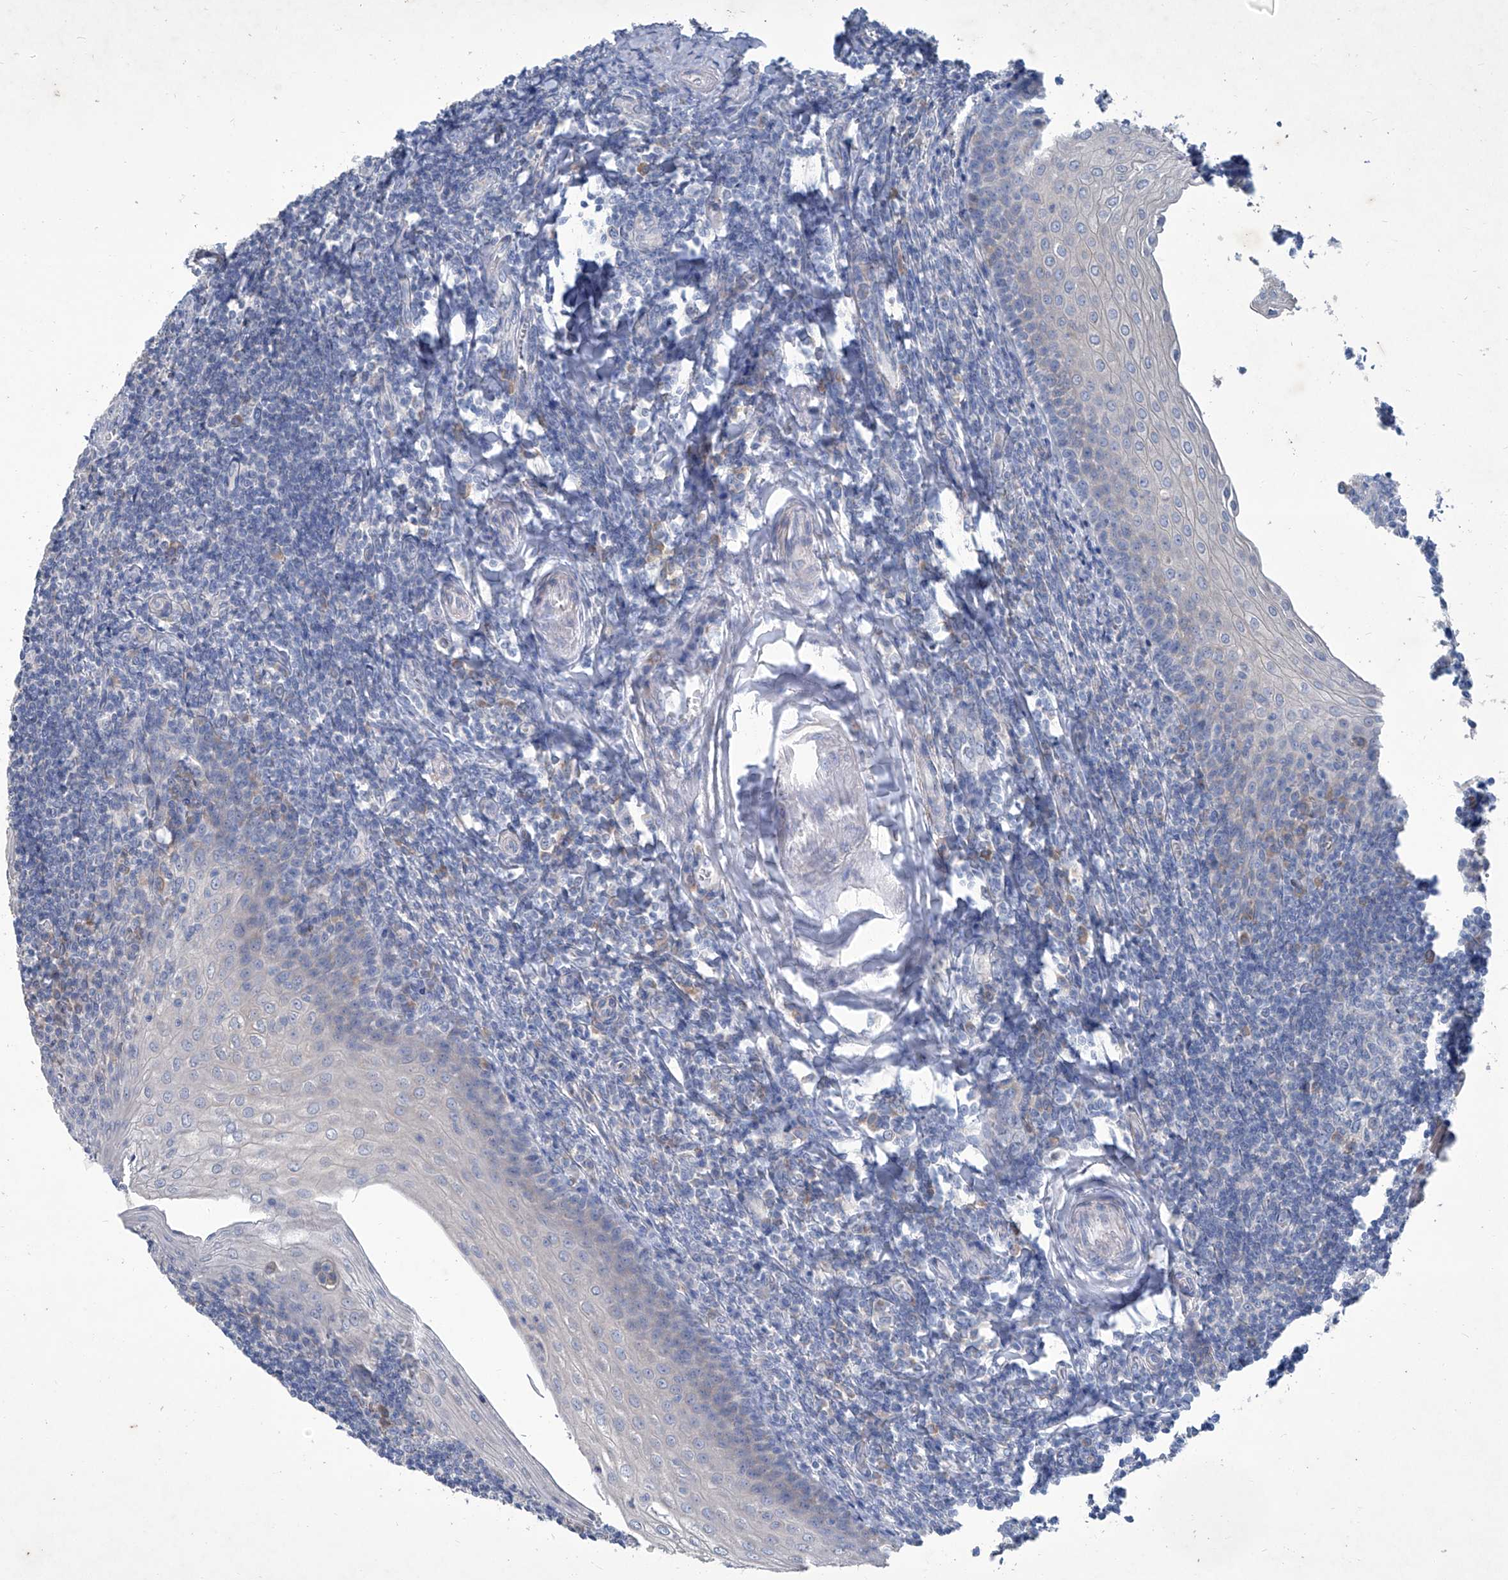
{"staining": {"intensity": "moderate", "quantity": "<25%", "location": "cytoplasmic/membranous"}, "tissue": "tonsil", "cell_type": "Germinal center cells", "image_type": "normal", "snomed": [{"axis": "morphology", "description": "Normal tissue, NOS"}, {"axis": "topography", "description": "Tonsil"}], "caption": "Immunohistochemical staining of benign tonsil reveals <25% levels of moderate cytoplasmic/membranous protein expression in about <25% of germinal center cells. The staining is performed using DAB (3,3'-diaminobenzidine) brown chromogen to label protein expression. The nuclei are counter-stained blue using hematoxylin.", "gene": "MTARC1", "patient": {"sex": "male", "age": 27}}